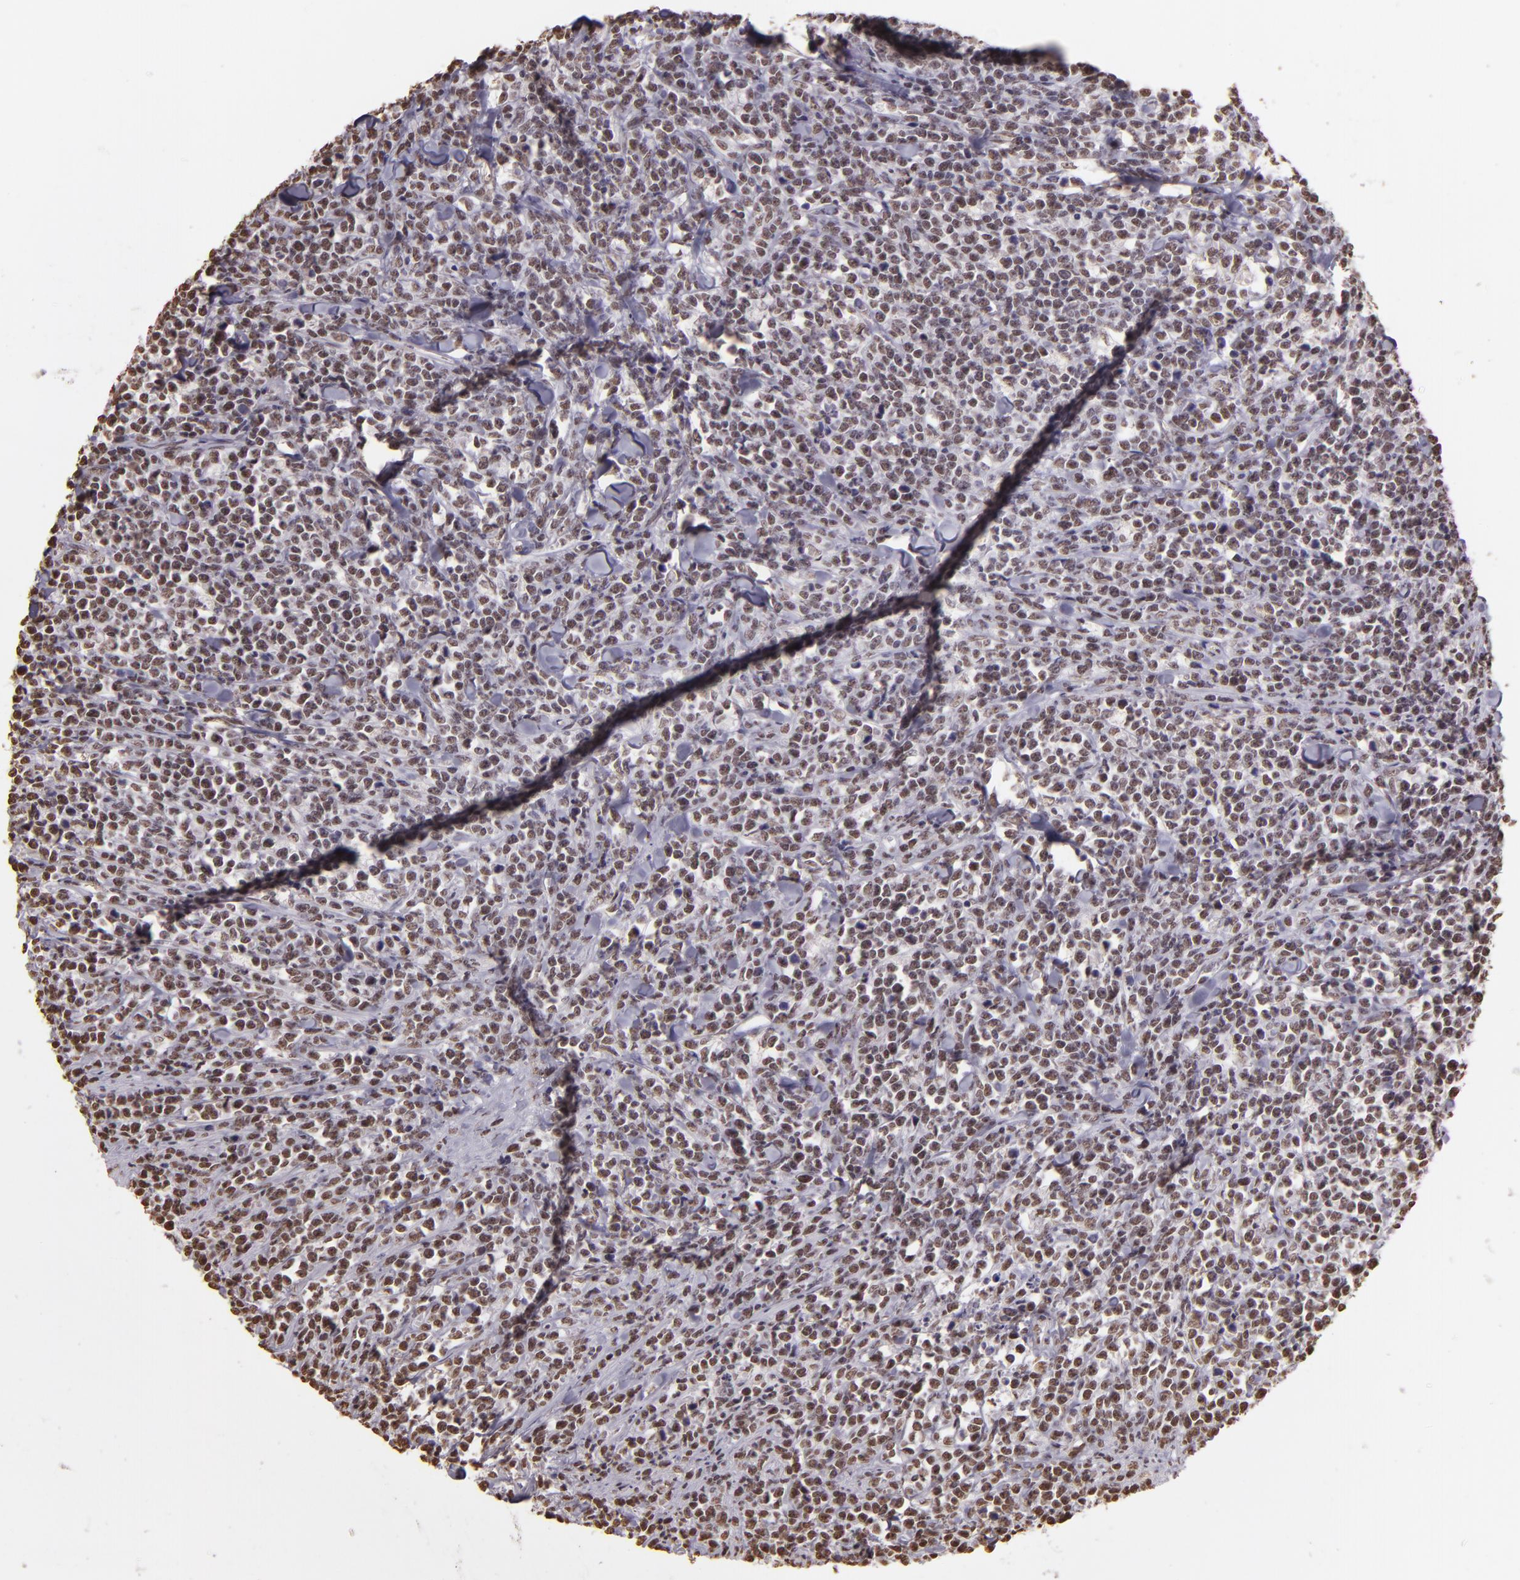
{"staining": {"intensity": "weak", "quantity": ">75%", "location": "nuclear"}, "tissue": "lymphoma", "cell_type": "Tumor cells", "image_type": "cancer", "snomed": [{"axis": "morphology", "description": "Malignant lymphoma, non-Hodgkin's type, High grade"}, {"axis": "topography", "description": "Small intestine"}, {"axis": "topography", "description": "Colon"}], "caption": "IHC histopathology image of high-grade malignant lymphoma, non-Hodgkin's type stained for a protein (brown), which demonstrates low levels of weak nuclear expression in about >75% of tumor cells.", "gene": "PAPOLA", "patient": {"sex": "male", "age": 8}}